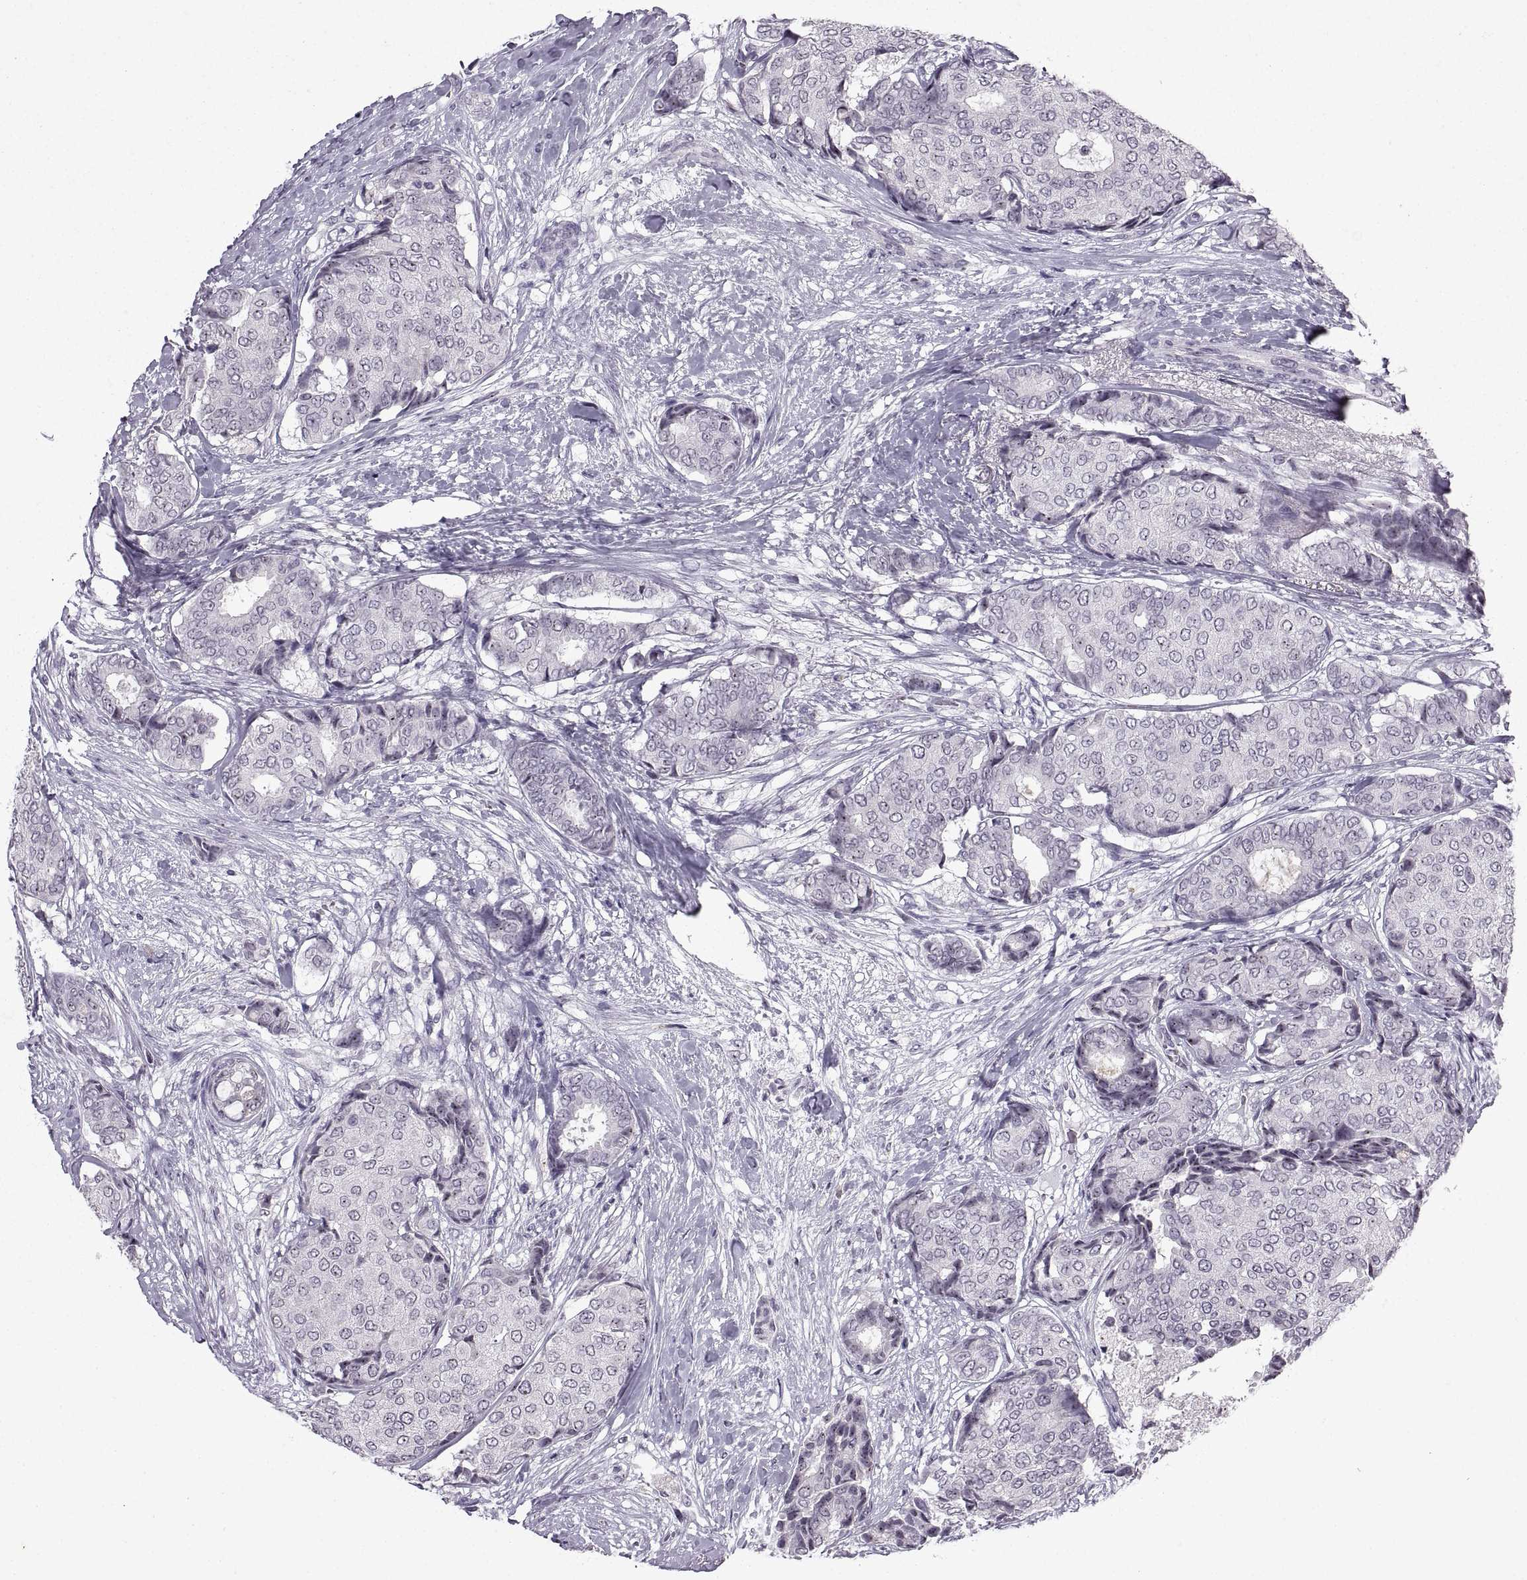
{"staining": {"intensity": "weak", "quantity": "25%-75%", "location": "nuclear"}, "tissue": "breast cancer", "cell_type": "Tumor cells", "image_type": "cancer", "snomed": [{"axis": "morphology", "description": "Duct carcinoma"}, {"axis": "topography", "description": "Breast"}], "caption": "Tumor cells exhibit low levels of weak nuclear expression in approximately 25%-75% of cells in human breast invasive ductal carcinoma. Using DAB (brown) and hematoxylin (blue) stains, captured at high magnification using brightfield microscopy.", "gene": "SINHCAF", "patient": {"sex": "female", "age": 75}}